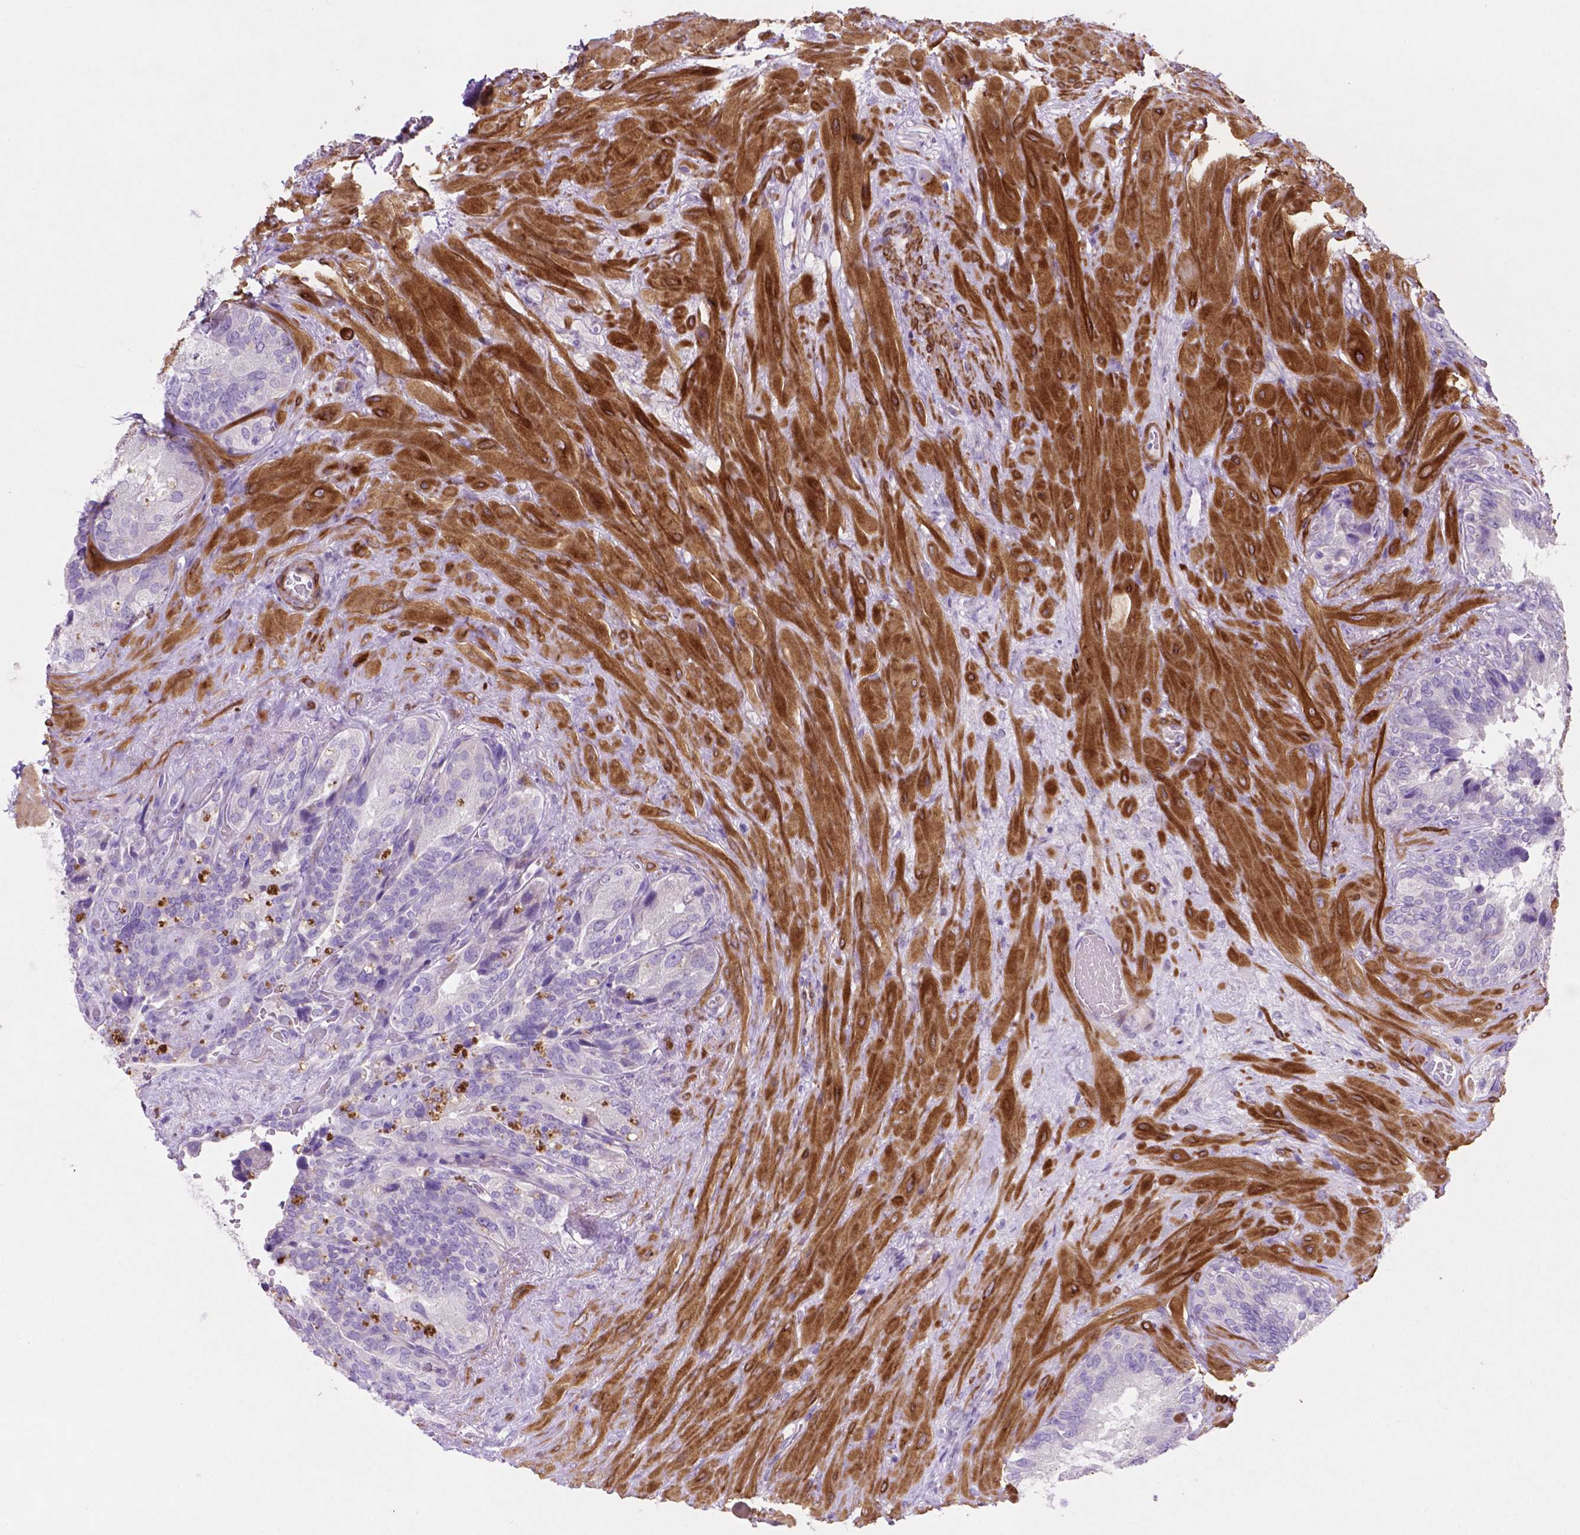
{"staining": {"intensity": "negative", "quantity": "none", "location": "none"}, "tissue": "seminal vesicle", "cell_type": "Glandular cells", "image_type": "normal", "snomed": [{"axis": "morphology", "description": "Normal tissue, NOS"}, {"axis": "topography", "description": "Seminal veicle"}], "caption": "DAB immunohistochemical staining of benign human seminal vesicle shows no significant positivity in glandular cells. (Stains: DAB (3,3'-diaminobenzidine) IHC with hematoxylin counter stain, Microscopy: brightfield microscopy at high magnification).", "gene": "ASPG", "patient": {"sex": "male", "age": 69}}